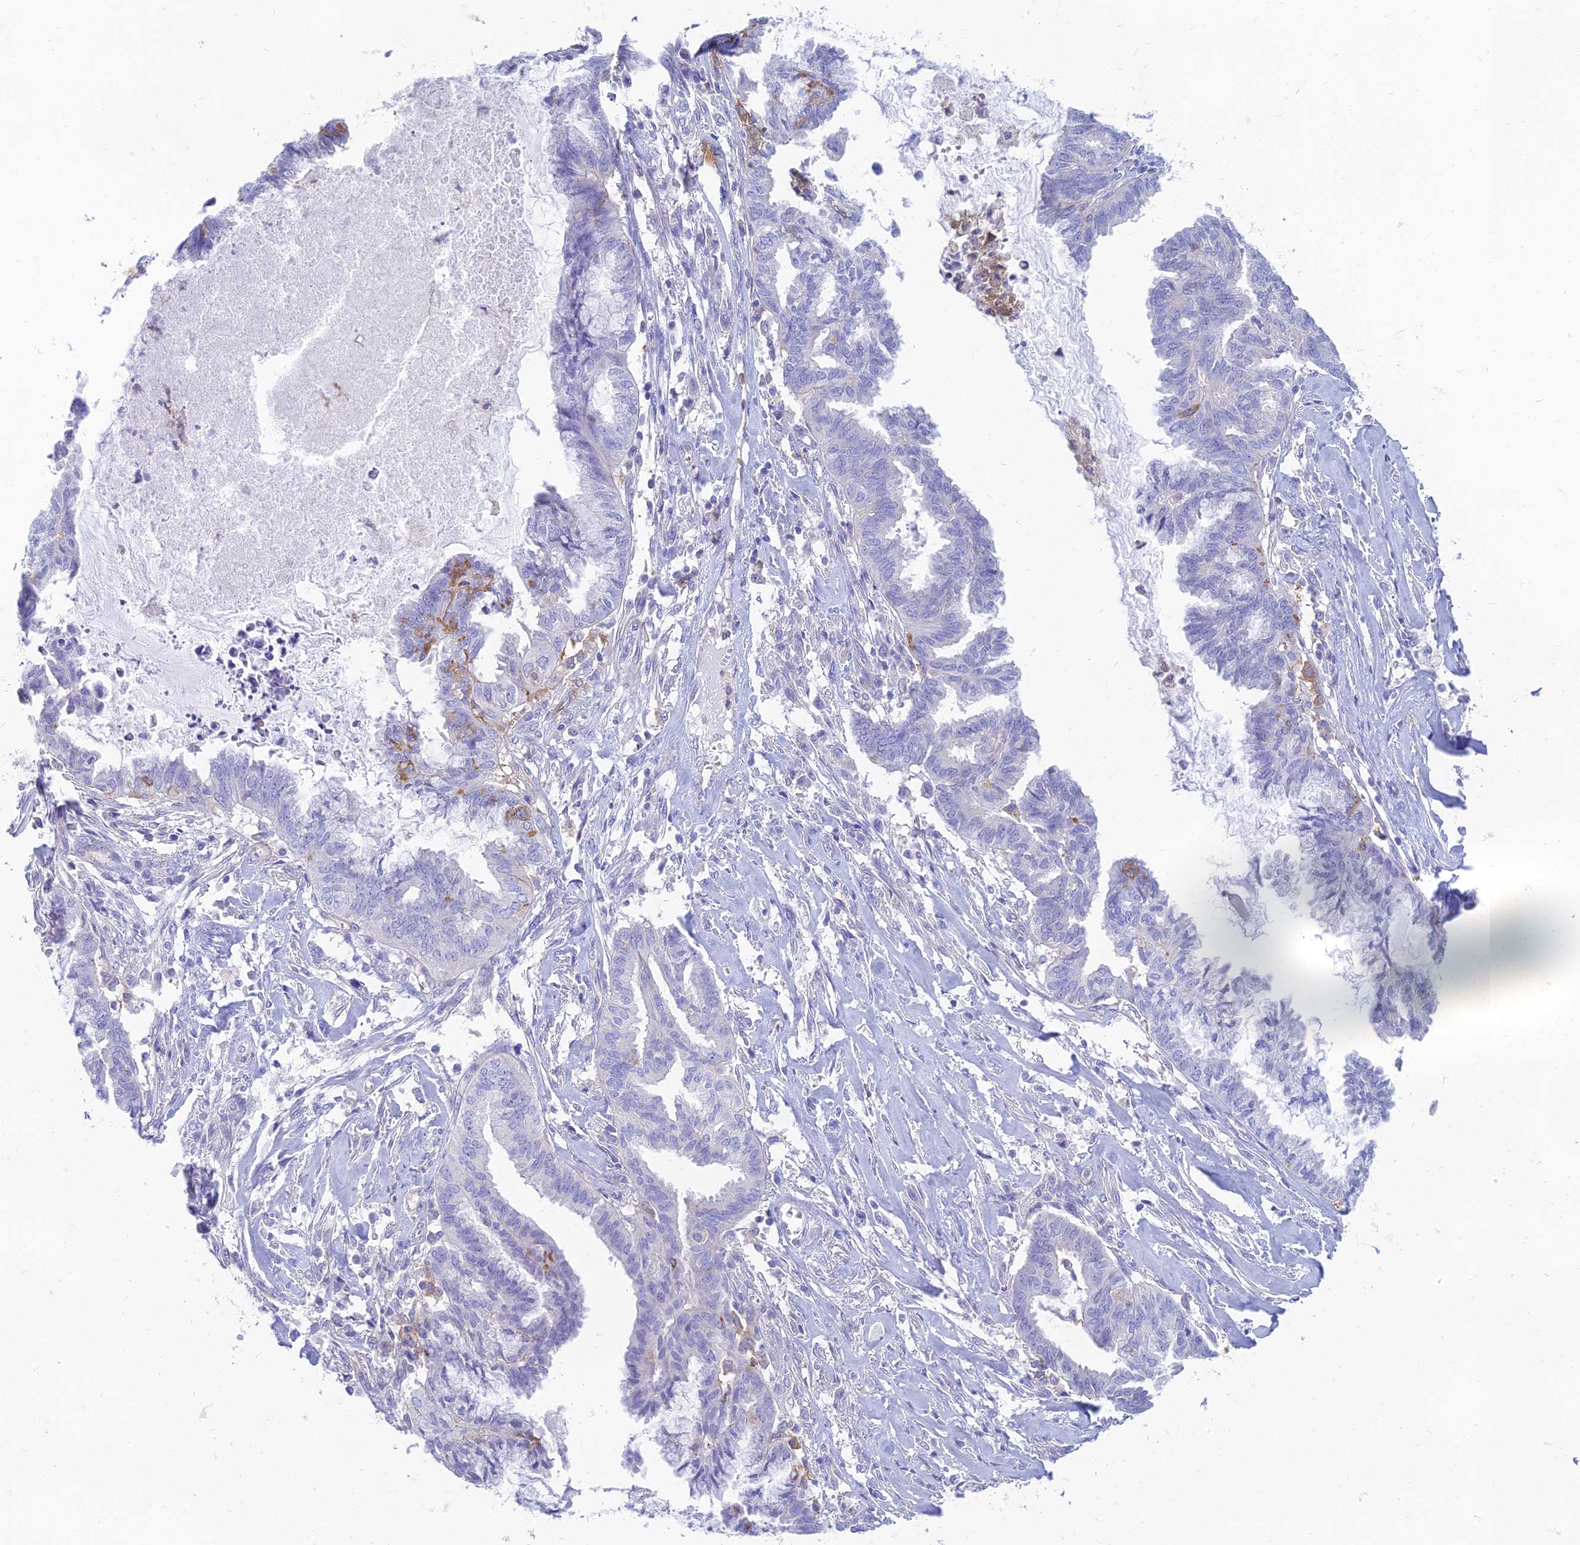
{"staining": {"intensity": "negative", "quantity": "none", "location": "none"}, "tissue": "endometrial cancer", "cell_type": "Tumor cells", "image_type": "cancer", "snomed": [{"axis": "morphology", "description": "Adenocarcinoma, NOS"}, {"axis": "topography", "description": "Endometrium"}], "caption": "The image shows no staining of tumor cells in endometrial cancer. (Immunohistochemistry, brightfield microscopy, high magnification).", "gene": "STRN4", "patient": {"sex": "female", "age": 86}}